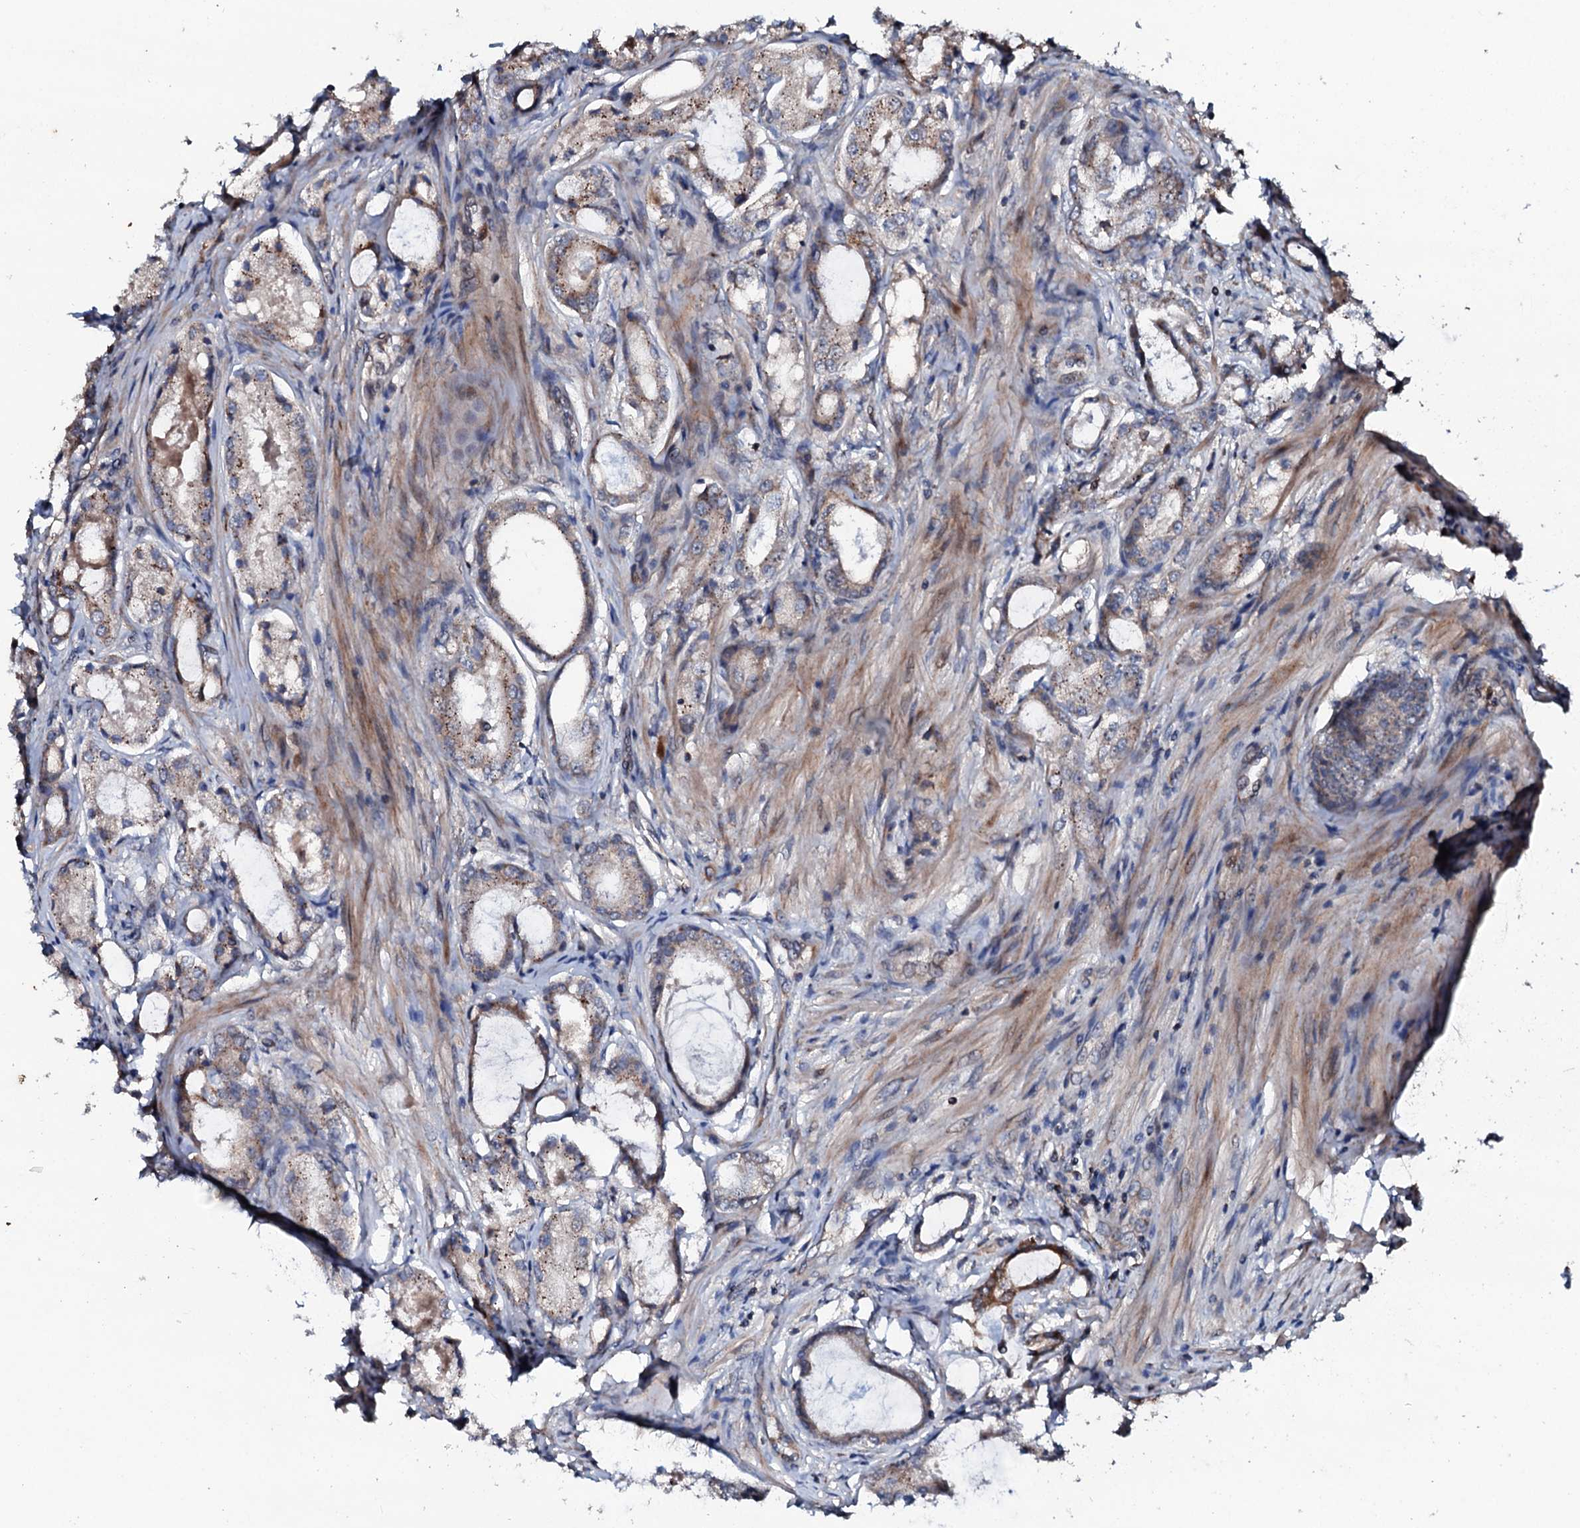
{"staining": {"intensity": "moderate", "quantity": "25%-75%", "location": "cytoplasmic/membranous"}, "tissue": "prostate cancer", "cell_type": "Tumor cells", "image_type": "cancer", "snomed": [{"axis": "morphology", "description": "Adenocarcinoma, Low grade"}, {"axis": "topography", "description": "Prostate"}], "caption": "Moderate cytoplasmic/membranous expression for a protein is present in about 25%-75% of tumor cells of prostate cancer using IHC.", "gene": "SDHAF2", "patient": {"sex": "male", "age": 68}}